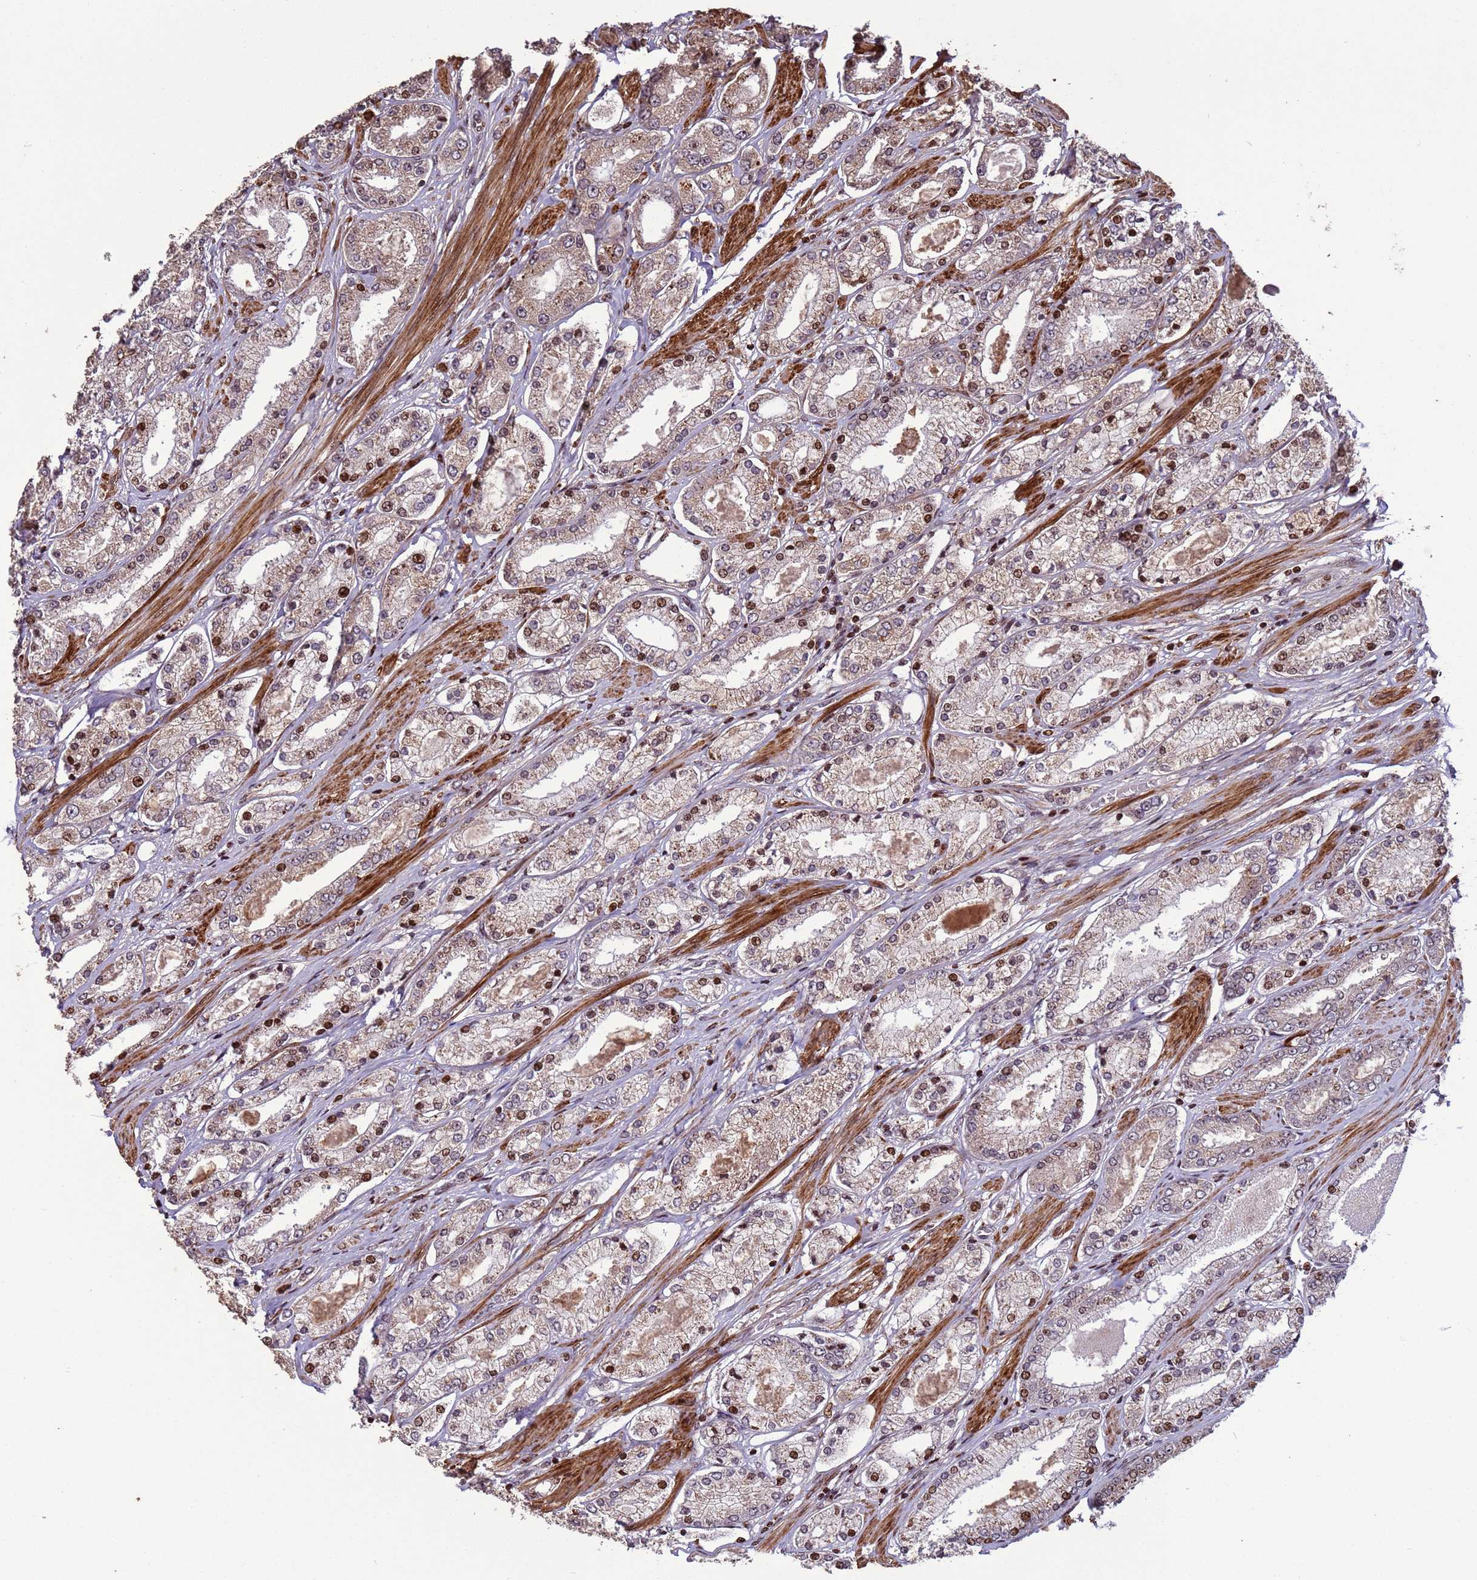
{"staining": {"intensity": "moderate", "quantity": ">75%", "location": "cytoplasmic/membranous,nuclear"}, "tissue": "prostate cancer", "cell_type": "Tumor cells", "image_type": "cancer", "snomed": [{"axis": "morphology", "description": "Adenocarcinoma, High grade"}, {"axis": "topography", "description": "Prostate"}], "caption": "Moderate cytoplasmic/membranous and nuclear positivity is identified in approximately >75% of tumor cells in adenocarcinoma (high-grade) (prostate).", "gene": "HGH1", "patient": {"sex": "male", "age": 69}}